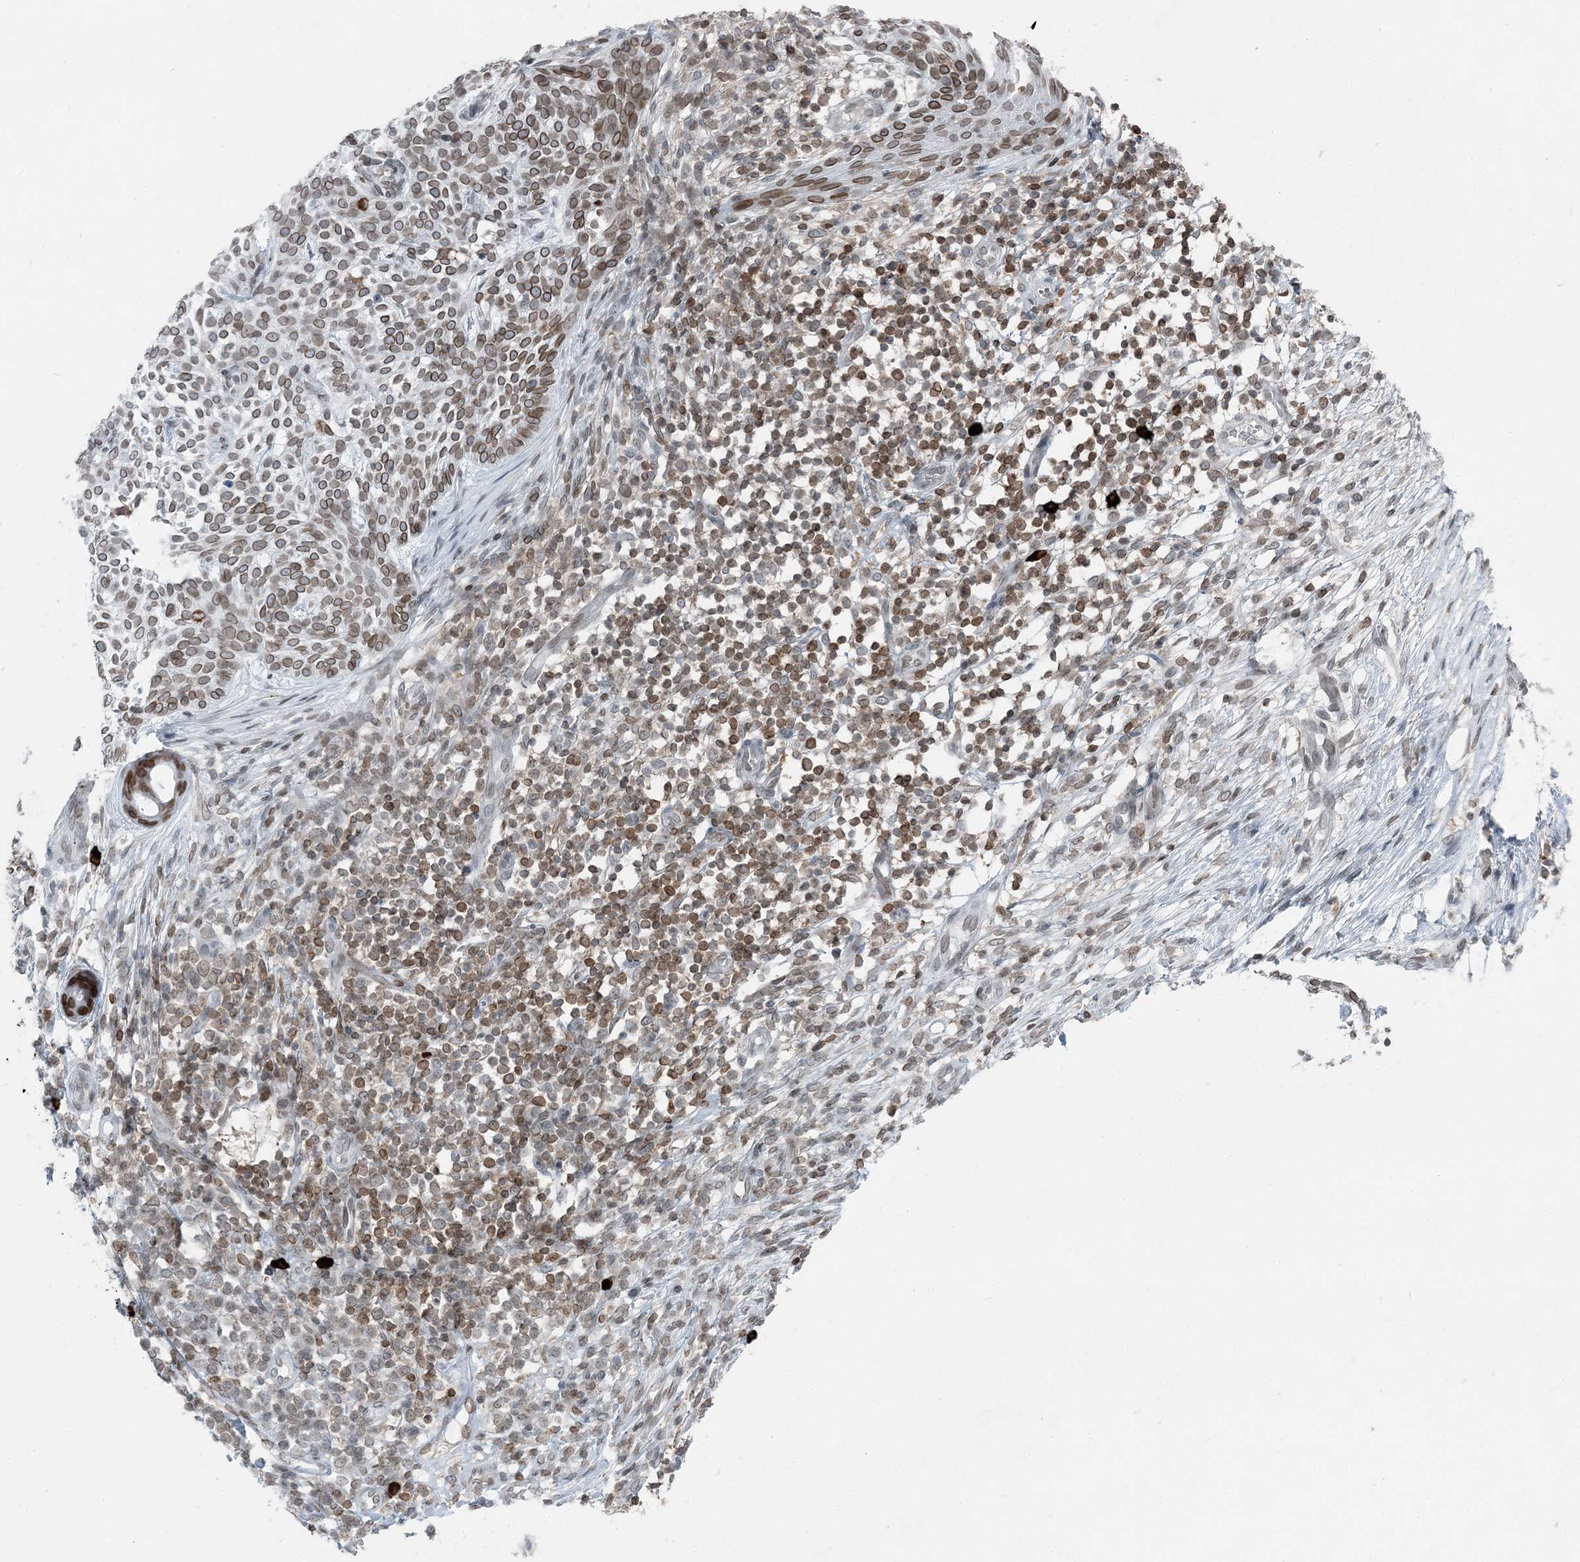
{"staining": {"intensity": "moderate", "quantity": ">75%", "location": "cytoplasmic/membranous,nuclear"}, "tissue": "skin cancer", "cell_type": "Tumor cells", "image_type": "cancer", "snomed": [{"axis": "morphology", "description": "Basal cell carcinoma"}, {"axis": "topography", "description": "Skin"}], "caption": "Moderate cytoplasmic/membranous and nuclear positivity for a protein is present in approximately >75% of tumor cells of basal cell carcinoma (skin) using IHC.", "gene": "GJD4", "patient": {"sex": "female", "age": 64}}